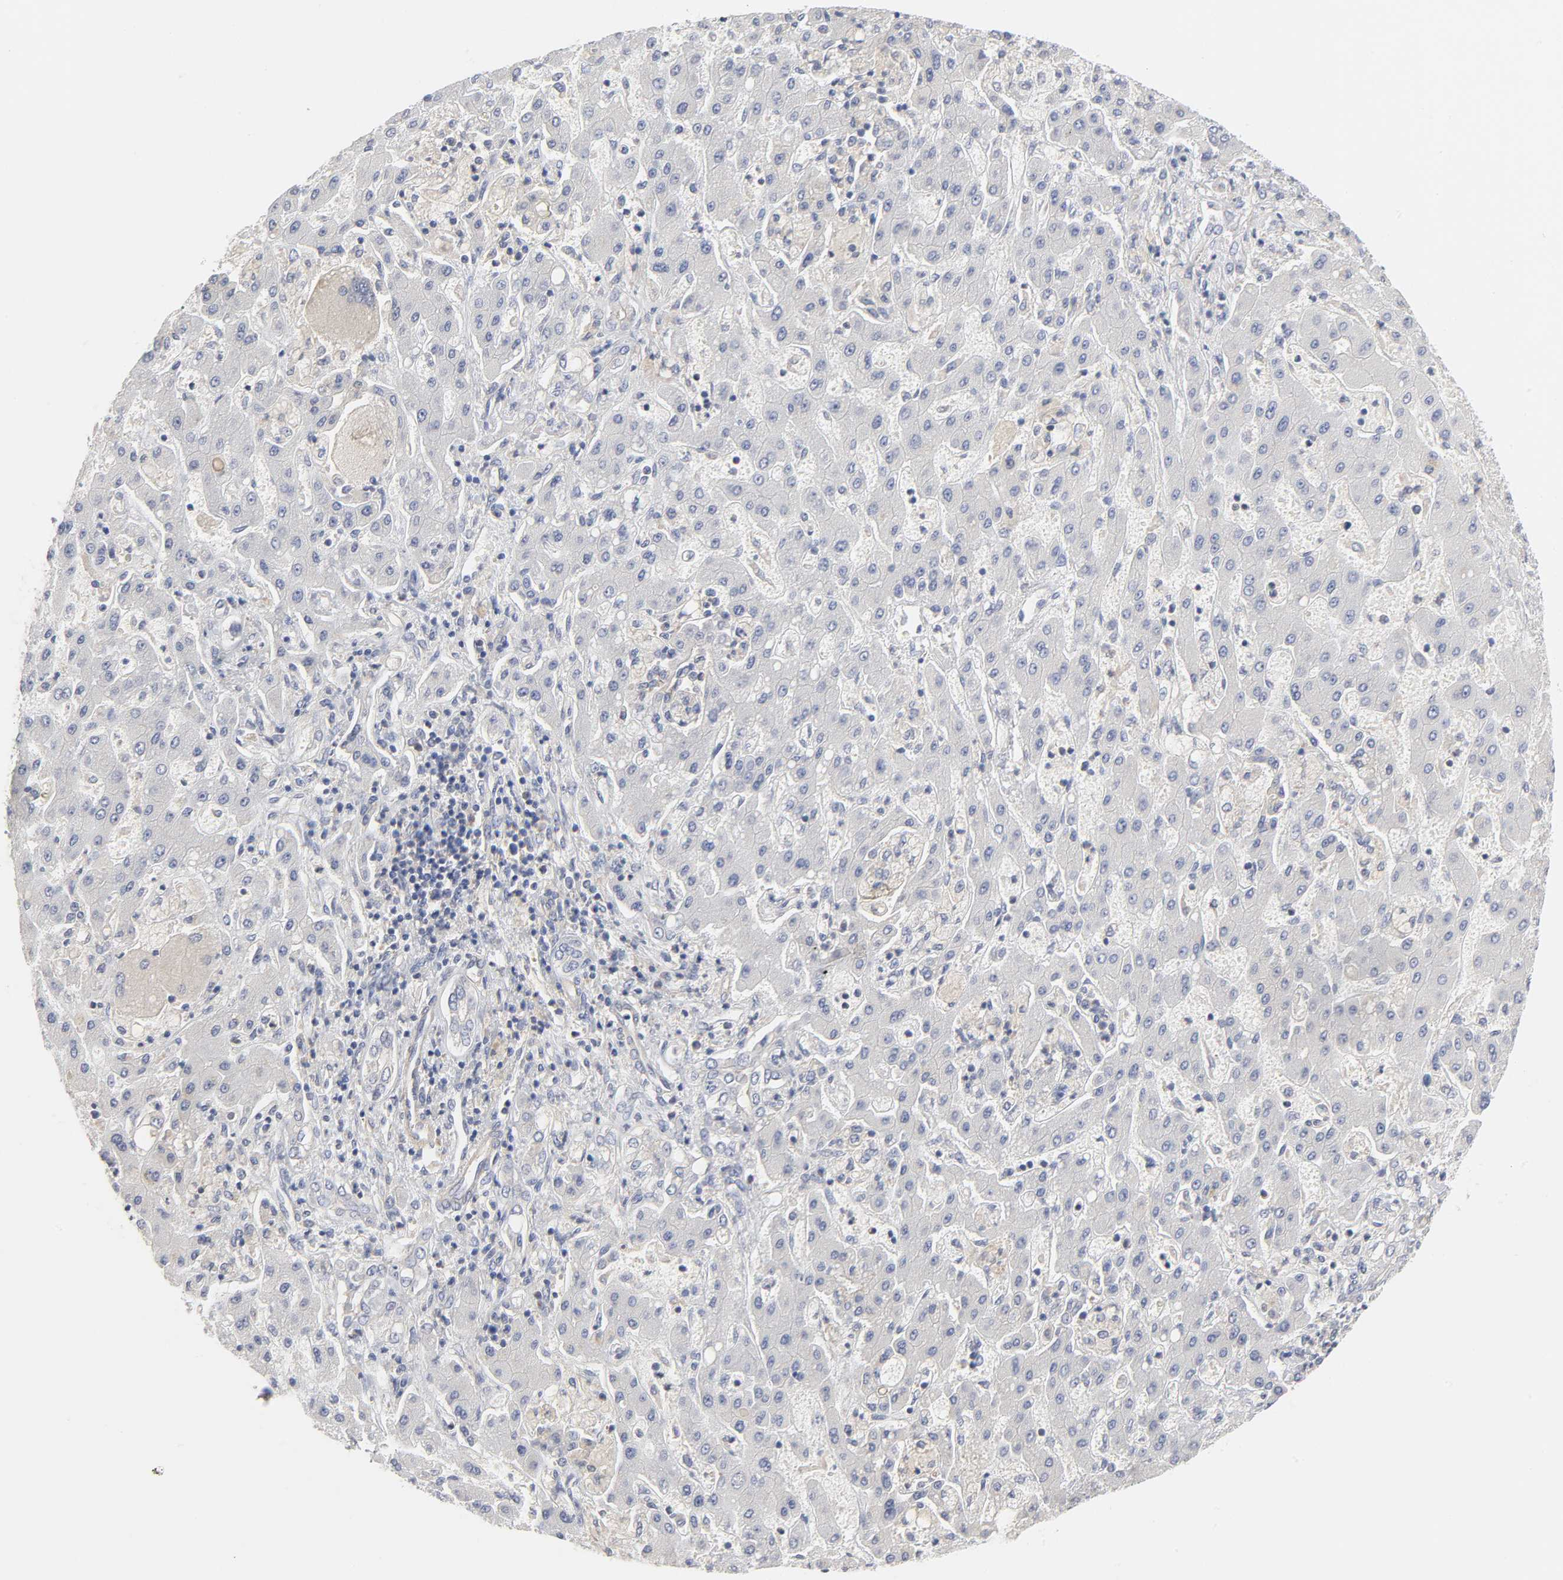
{"staining": {"intensity": "negative", "quantity": "none", "location": "none"}, "tissue": "liver cancer", "cell_type": "Tumor cells", "image_type": "cancer", "snomed": [{"axis": "morphology", "description": "Cholangiocarcinoma"}, {"axis": "topography", "description": "Liver"}], "caption": "DAB (3,3'-diaminobenzidine) immunohistochemical staining of cholangiocarcinoma (liver) exhibits no significant expression in tumor cells. The staining is performed using DAB (3,3'-diaminobenzidine) brown chromogen with nuclei counter-stained in using hematoxylin.", "gene": "ROCK1", "patient": {"sex": "male", "age": 50}}